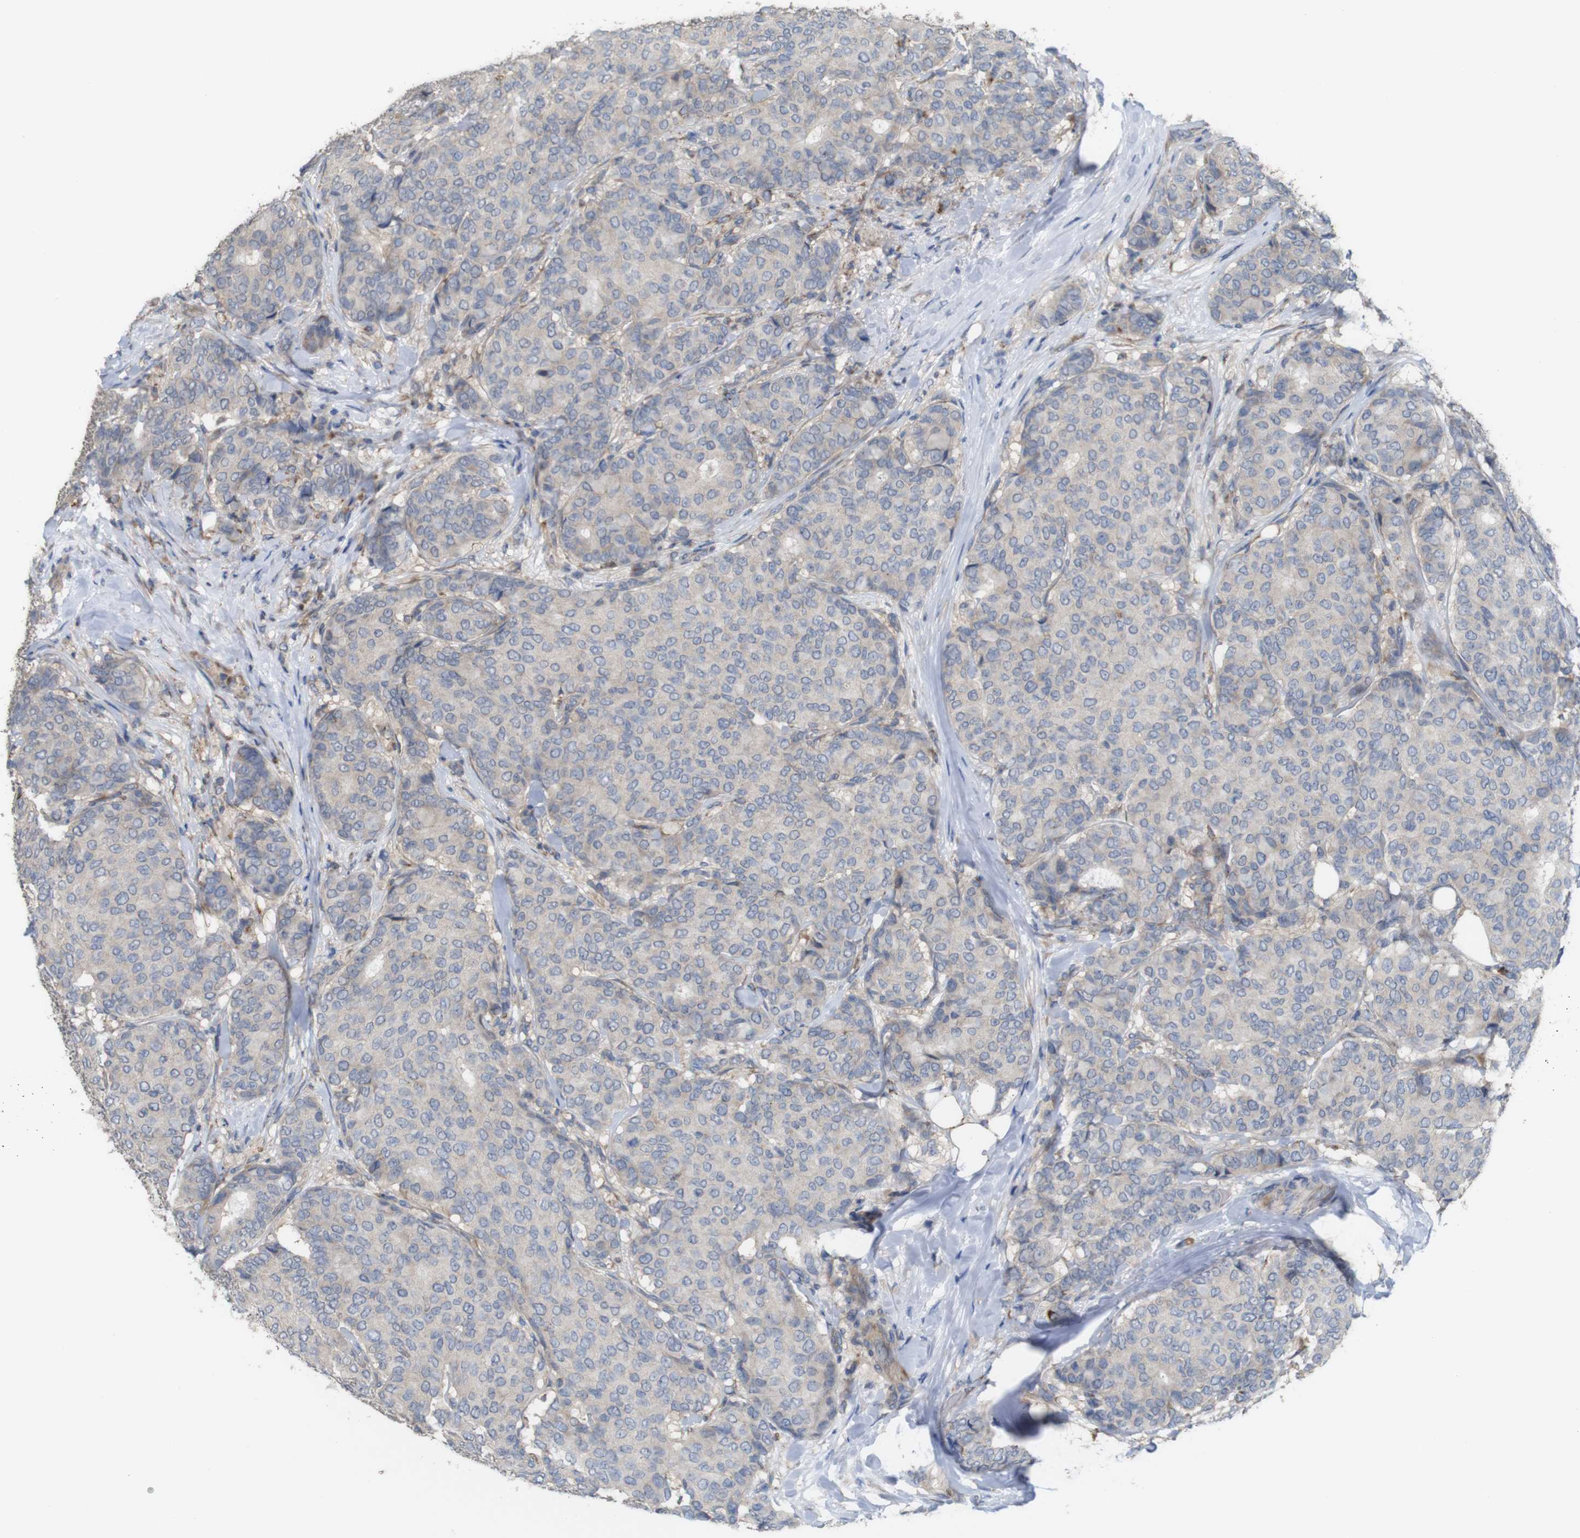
{"staining": {"intensity": "negative", "quantity": "none", "location": "none"}, "tissue": "breast cancer", "cell_type": "Tumor cells", "image_type": "cancer", "snomed": [{"axis": "morphology", "description": "Duct carcinoma"}, {"axis": "topography", "description": "Breast"}], "caption": "The histopathology image reveals no significant positivity in tumor cells of breast cancer (invasive ductal carcinoma).", "gene": "PTPRR", "patient": {"sex": "female", "age": 75}}